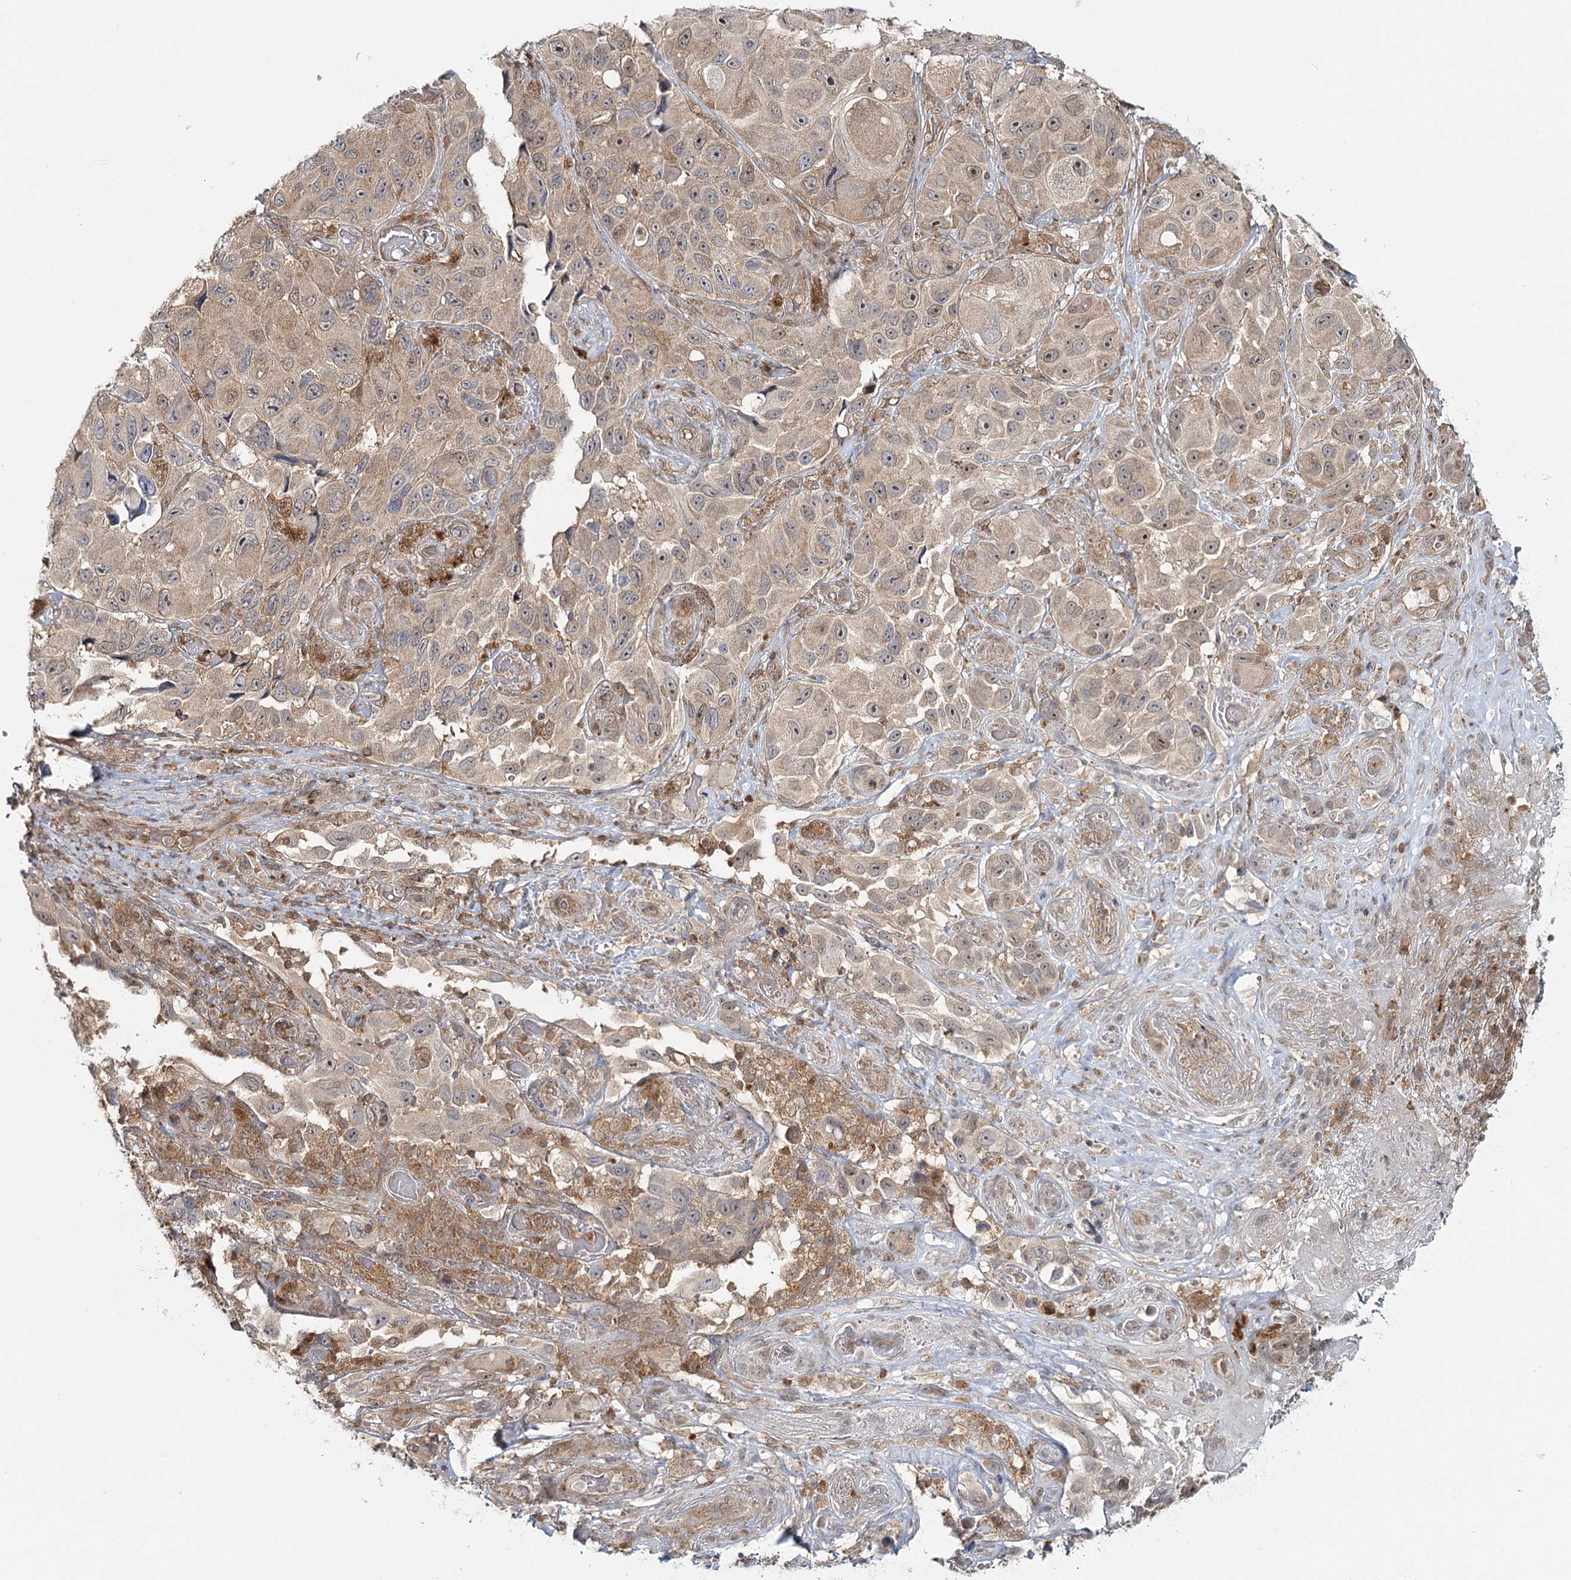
{"staining": {"intensity": "weak", "quantity": "25%-75%", "location": "cytoplasmic/membranous"}, "tissue": "melanoma", "cell_type": "Tumor cells", "image_type": "cancer", "snomed": [{"axis": "morphology", "description": "Malignant melanoma, NOS"}, {"axis": "topography", "description": "Skin"}], "caption": "A brown stain shows weak cytoplasmic/membranous positivity of a protein in malignant melanoma tumor cells.", "gene": "FAM120B", "patient": {"sex": "female", "age": 73}}